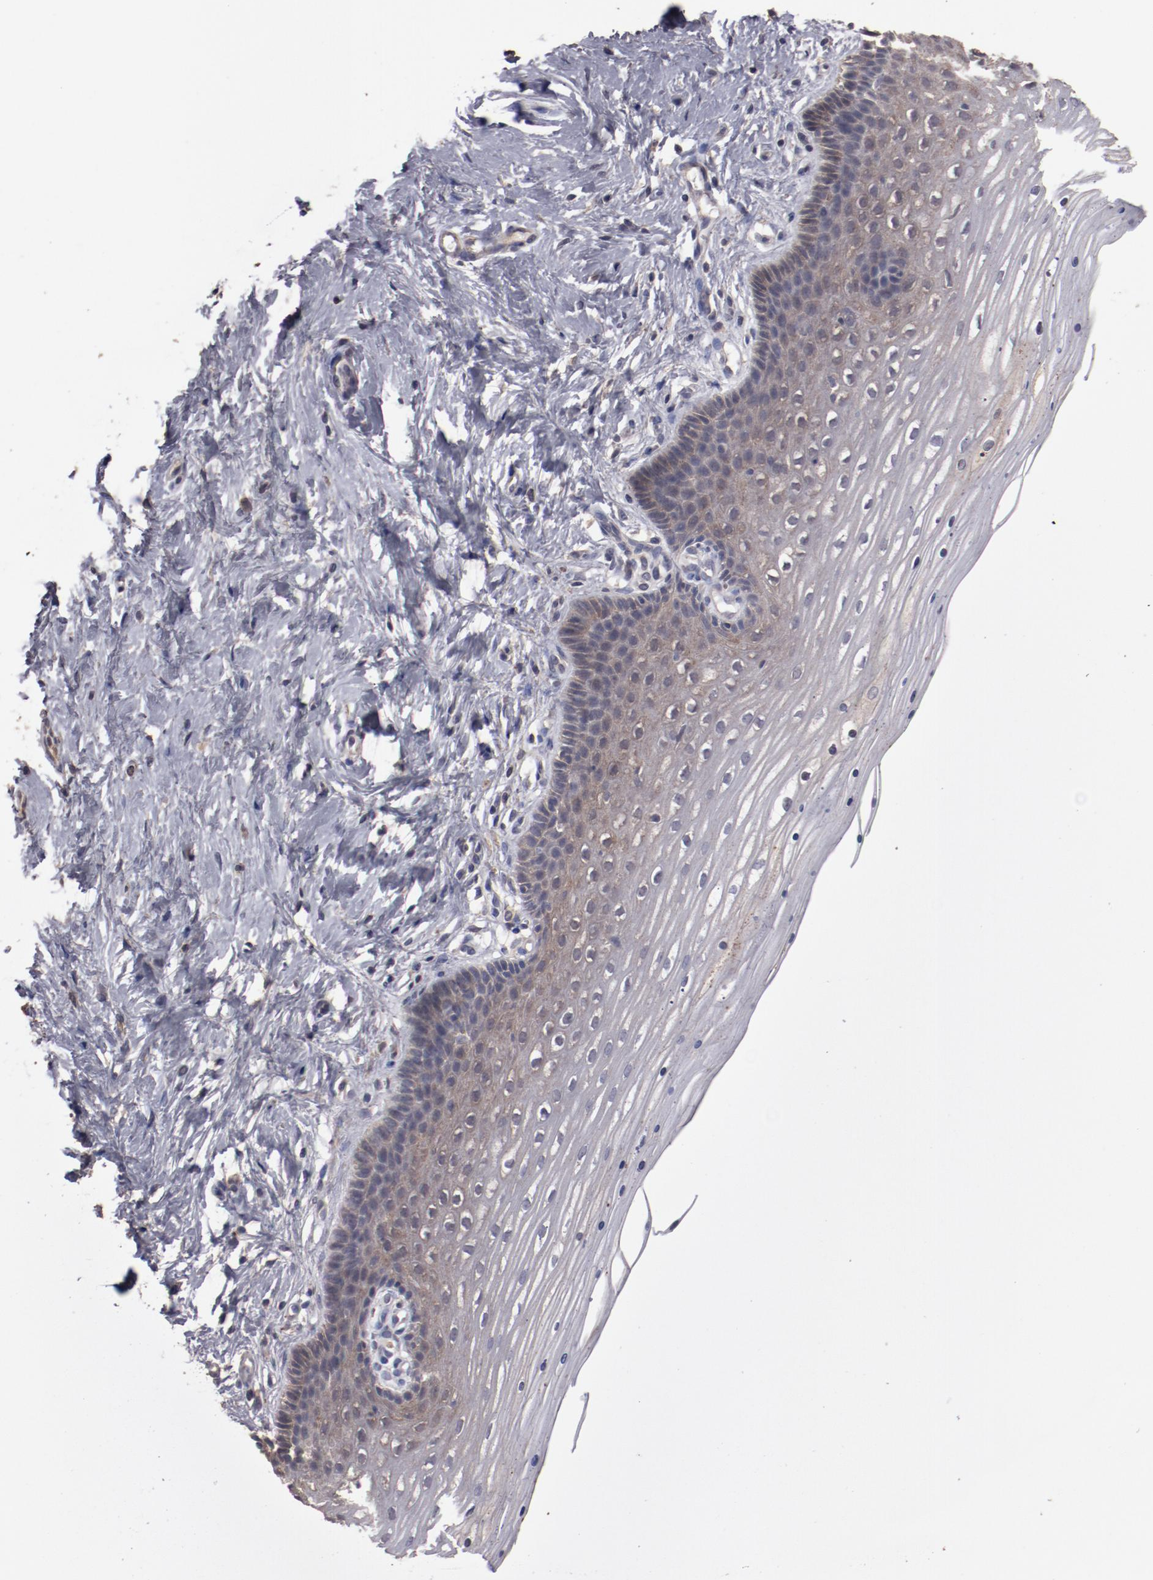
{"staining": {"intensity": "moderate", "quantity": ">75%", "location": "cytoplasmic/membranous"}, "tissue": "cervix", "cell_type": "Glandular cells", "image_type": "normal", "snomed": [{"axis": "morphology", "description": "Normal tissue, NOS"}, {"axis": "topography", "description": "Cervix"}], "caption": "Immunohistochemical staining of benign cervix demonstrates moderate cytoplasmic/membranous protein positivity in about >75% of glandular cells. (Brightfield microscopy of DAB IHC at high magnification).", "gene": "LRRC75B", "patient": {"sex": "female", "age": 39}}